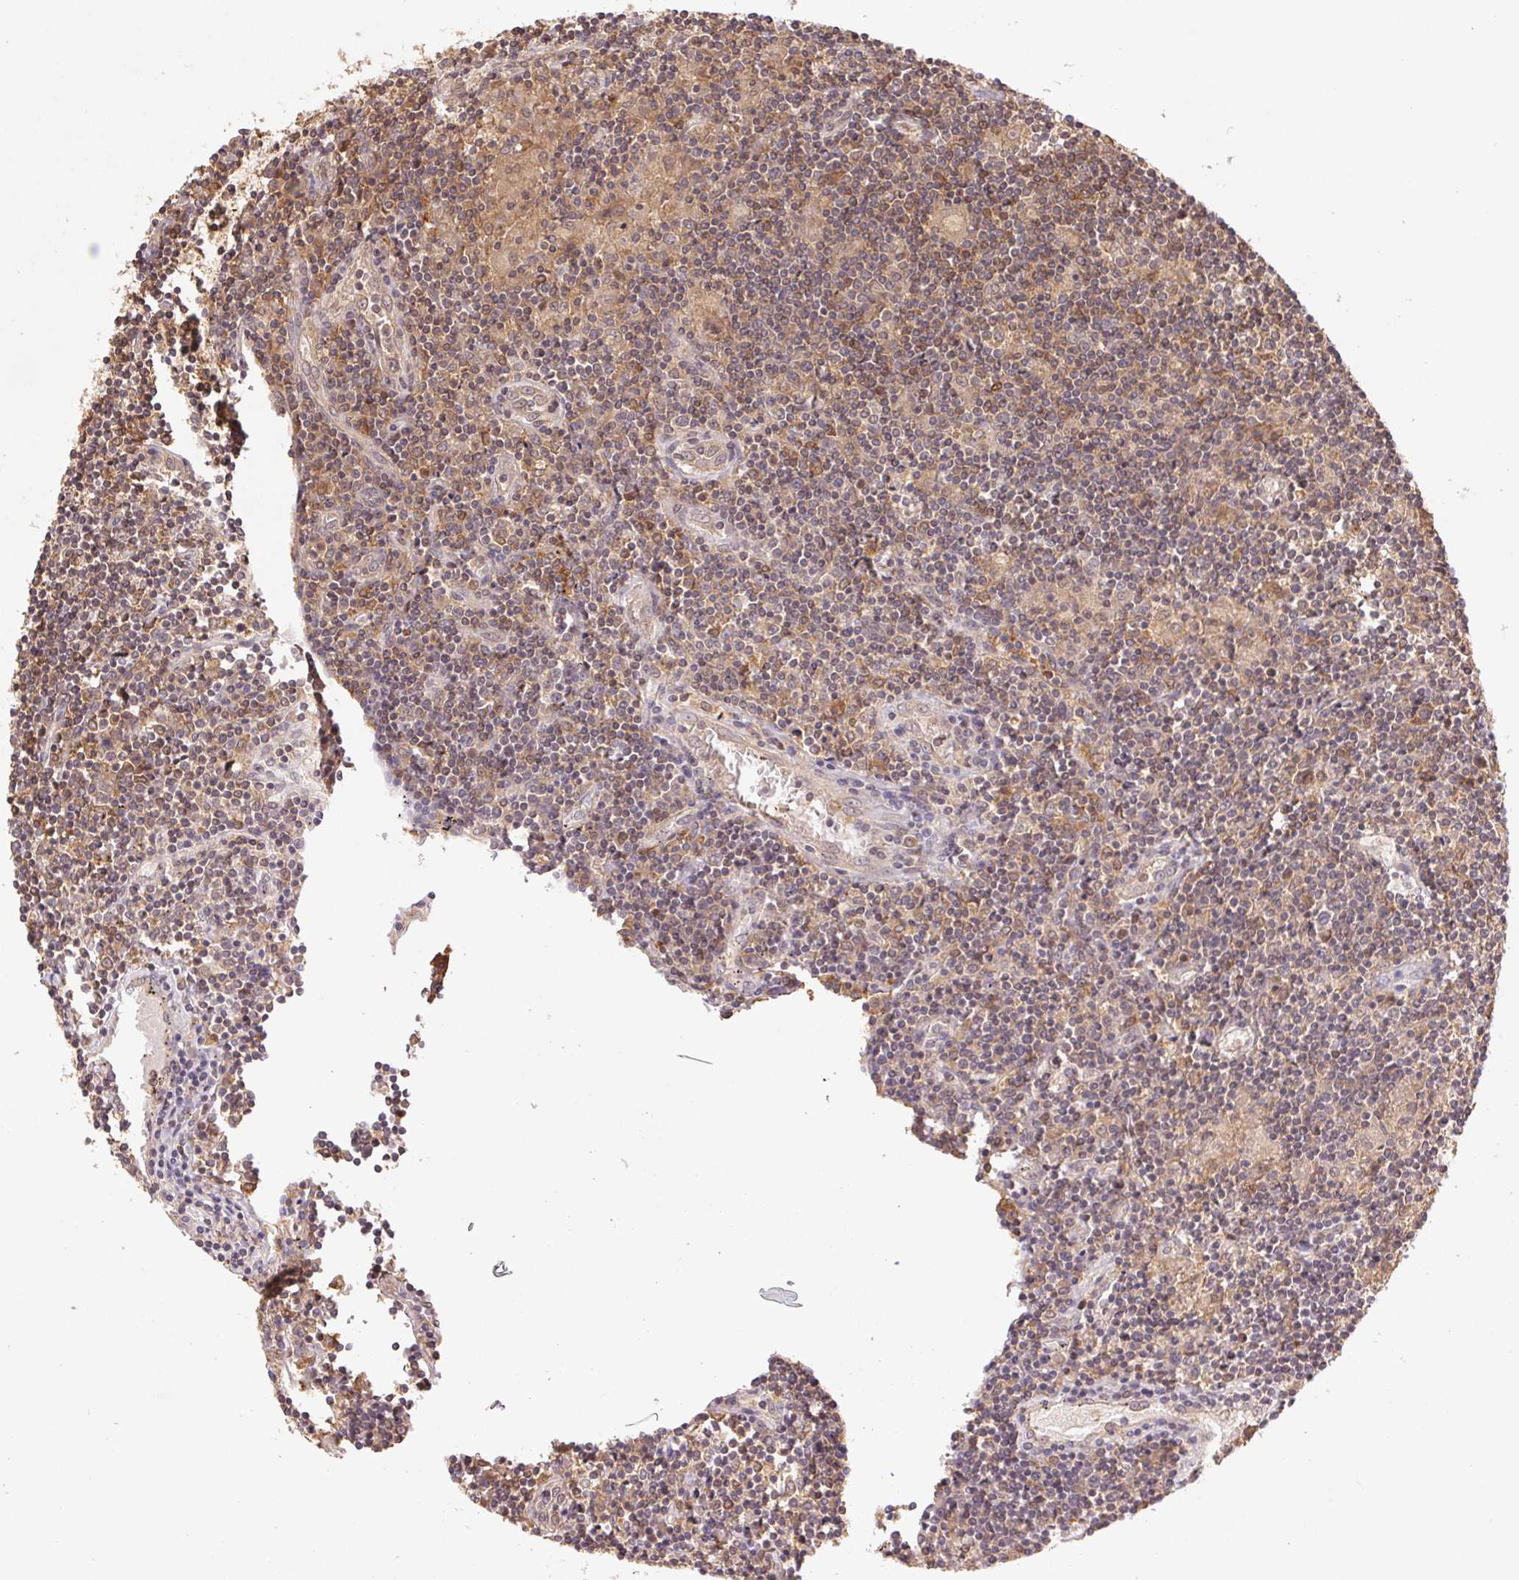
{"staining": {"intensity": "weak", "quantity": "25%-75%", "location": "cytoplasmic/membranous"}, "tissue": "lymphoma", "cell_type": "Tumor cells", "image_type": "cancer", "snomed": [{"axis": "morphology", "description": "Hodgkin's disease, NOS"}, {"axis": "topography", "description": "Lymph node"}], "caption": "Immunohistochemistry (IHC) of human Hodgkin's disease shows low levels of weak cytoplasmic/membranous expression in approximately 25%-75% of tumor cells. Nuclei are stained in blue.", "gene": "GDI2", "patient": {"sex": "male", "age": 40}}